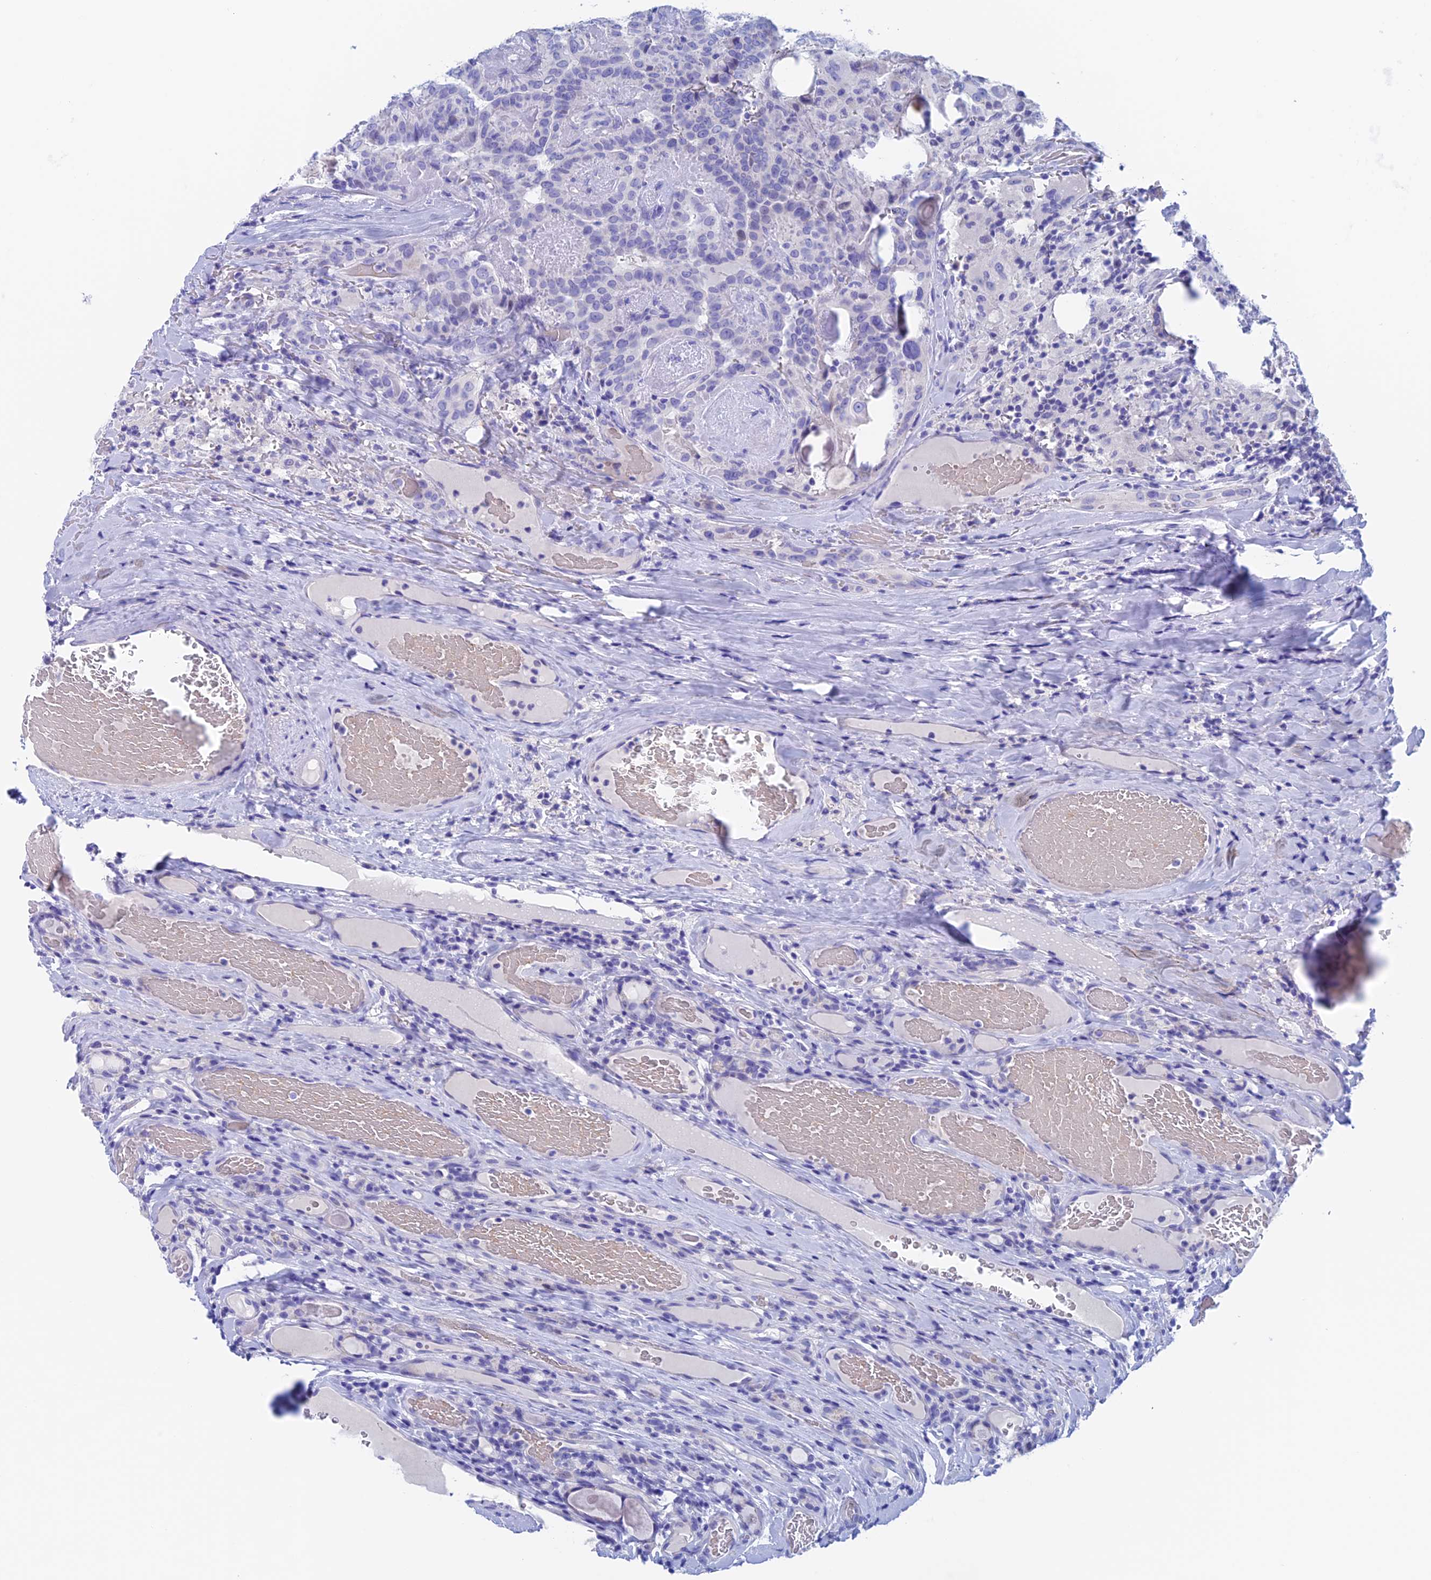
{"staining": {"intensity": "negative", "quantity": "none", "location": "none"}, "tissue": "thyroid cancer", "cell_type": "Tumor cells", "image_type": "cancer", "snomed": [{"axis": "morphology", "description": "Papillary adenocarcinoma, NOS"}, {"axis": "topography", "description": "Thyroid gland"}], "caption": "Immunohistochemical staining of thyroid cancer (papillary adenocarcinoma) demonstrates no significant expression in tumor cells.", "gene": "PSMC3IP", "patient": {"sex": "female", "age": 72}}